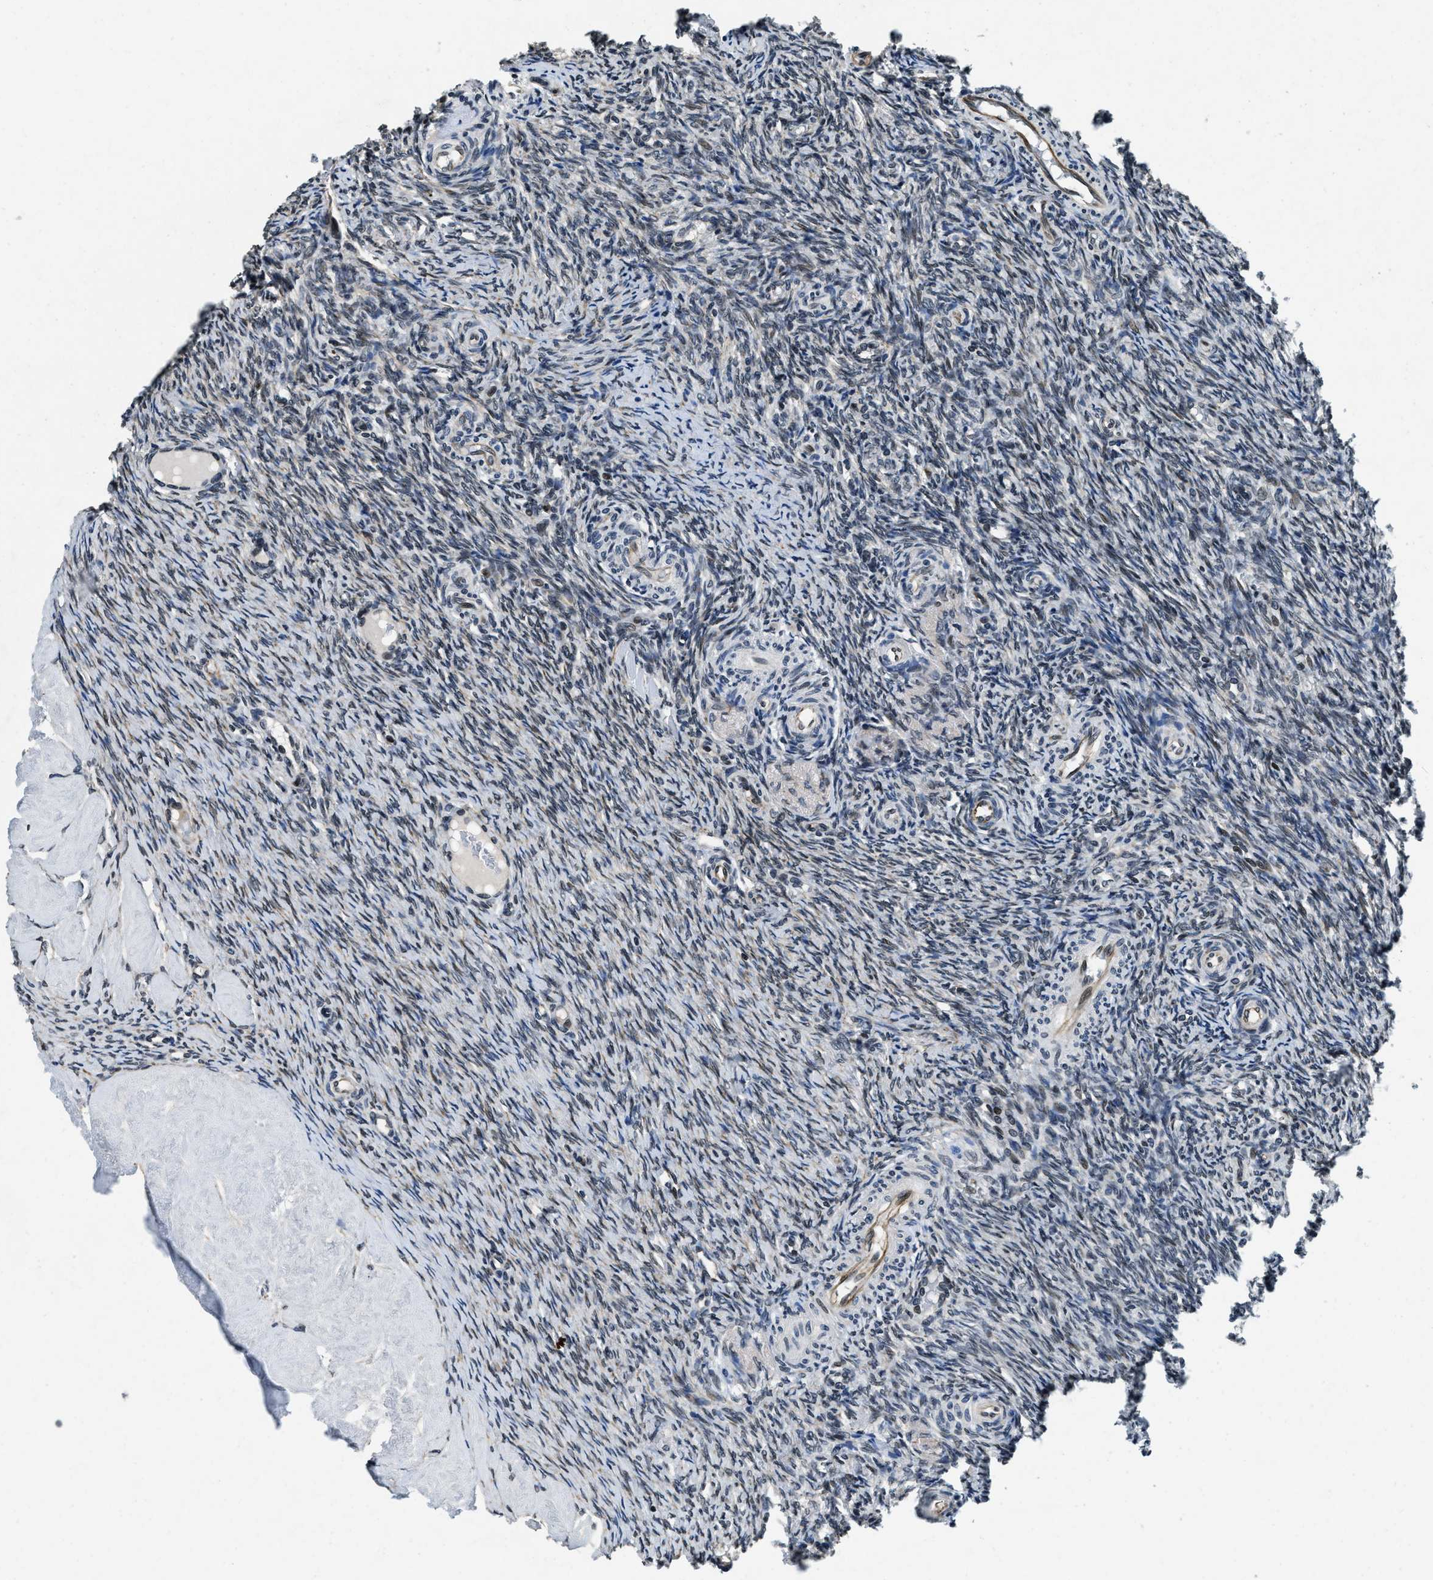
{"staining": {"intensity": "weak", "quantity": ">75%", "location": "nuclear"}, "tissue": "ovary", "cell_type": "Ovarian stroma cells", "image_type": "normal", "snomed": [{"axis": "morphology", "description": "Normal tissue, NOS"}, {"axis": "topography", "description": "Ovary"}], "caption": "This micrograph reveals immunohistochemistry (IHC) staining of unremarkable human ovary, with low weak nuclear expression in approximately >75% of ovarian stroma cells.", "gene": "ZC3HC1", "patient": {"sex": "female", "age": 41}}